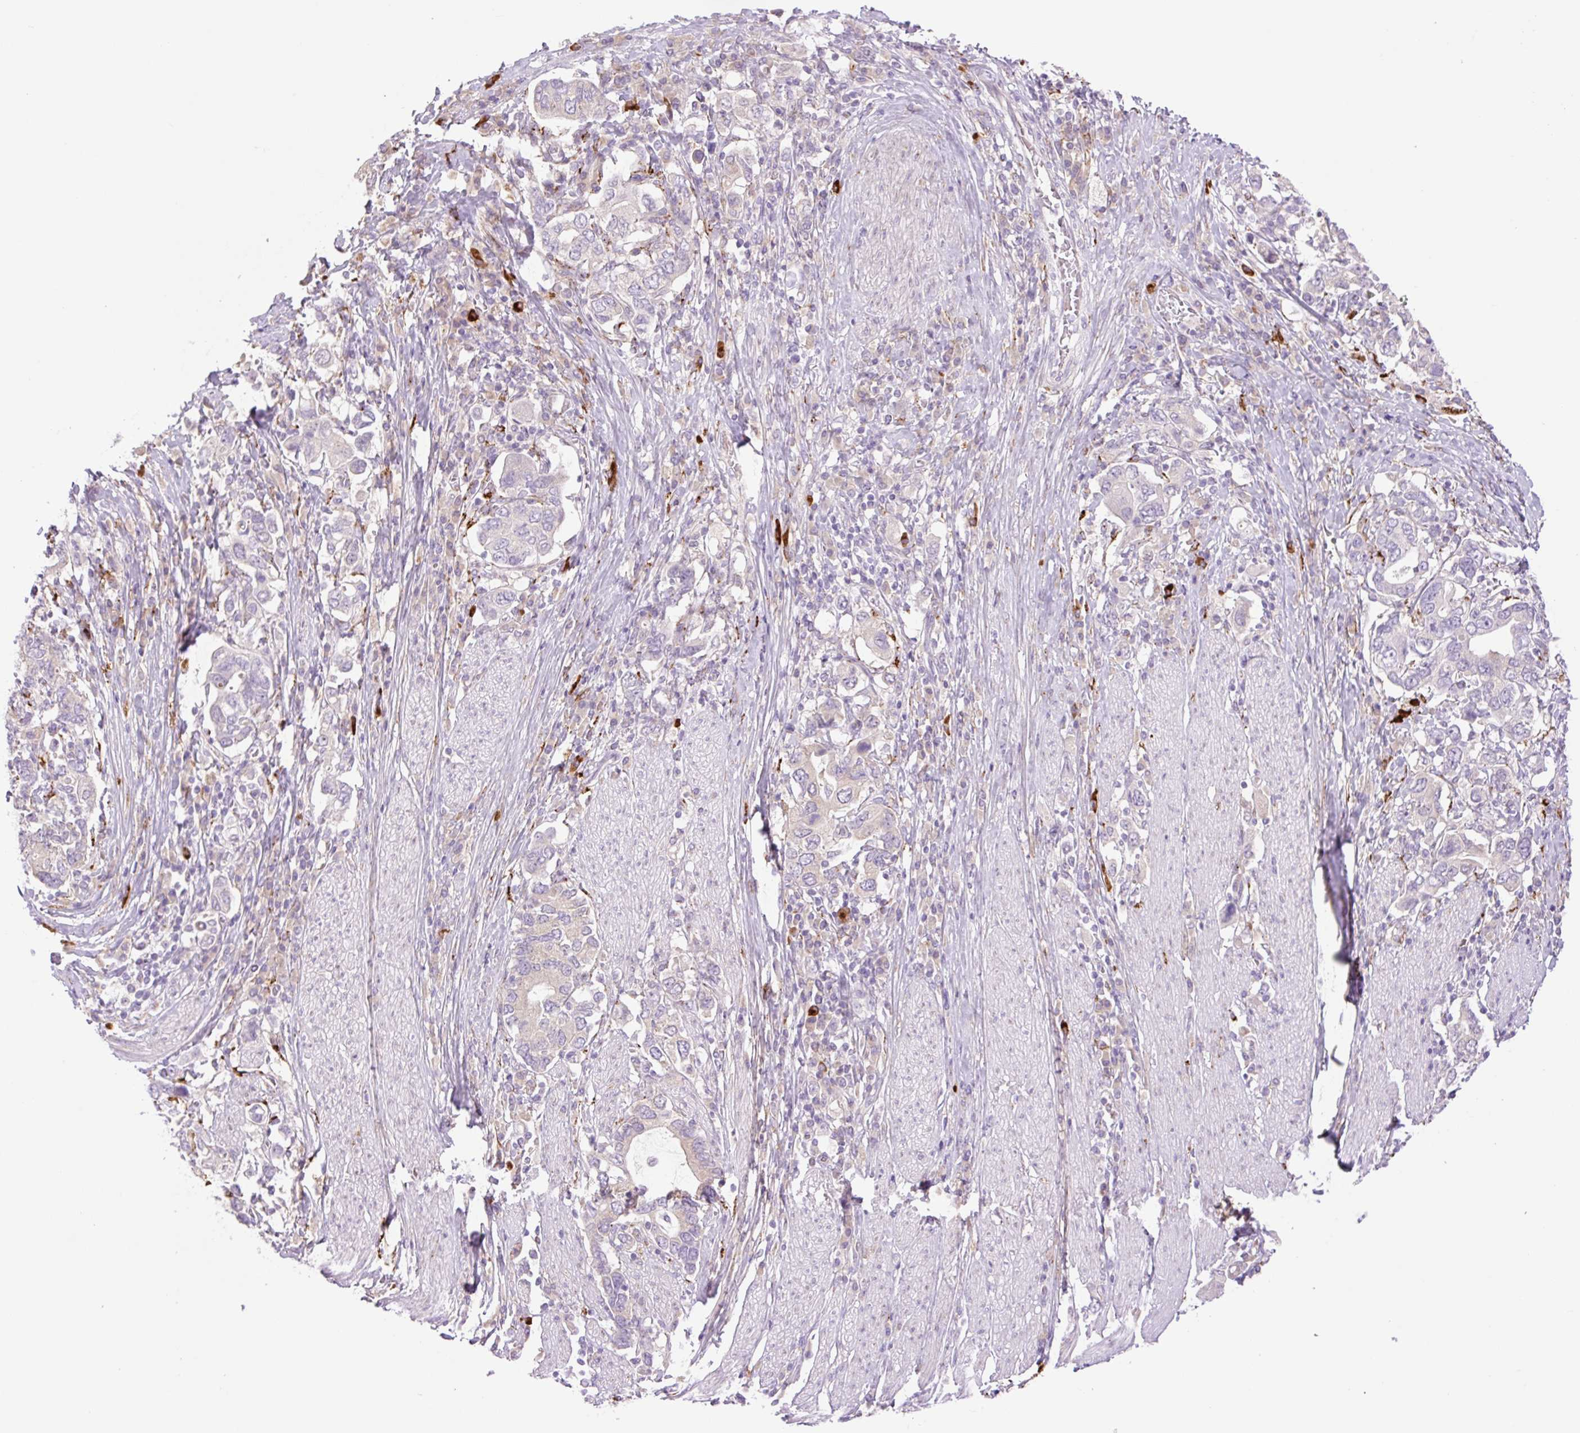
{"staining": {"intensity": "negative", "quantity": "none", "location": "none"}, "tissue": "stomach cancer", "cell_type": "Tumor cells", "image_type": "cancer", "snomed": [{"axis": "morphology", "description": "Adenocarcinoma, NOS"}, {"axis": "topography", "description": "Stomach, upper"}, {"axis": "topography", "description": "Stomach"}], "caption": "Adenocarcinoma (stomach) stained for a protein using immunohistochemistry (IHC) shows no staining tumor cells.", "gene": "COL5A1", "patient": {"sex": "male", "age": 62}}